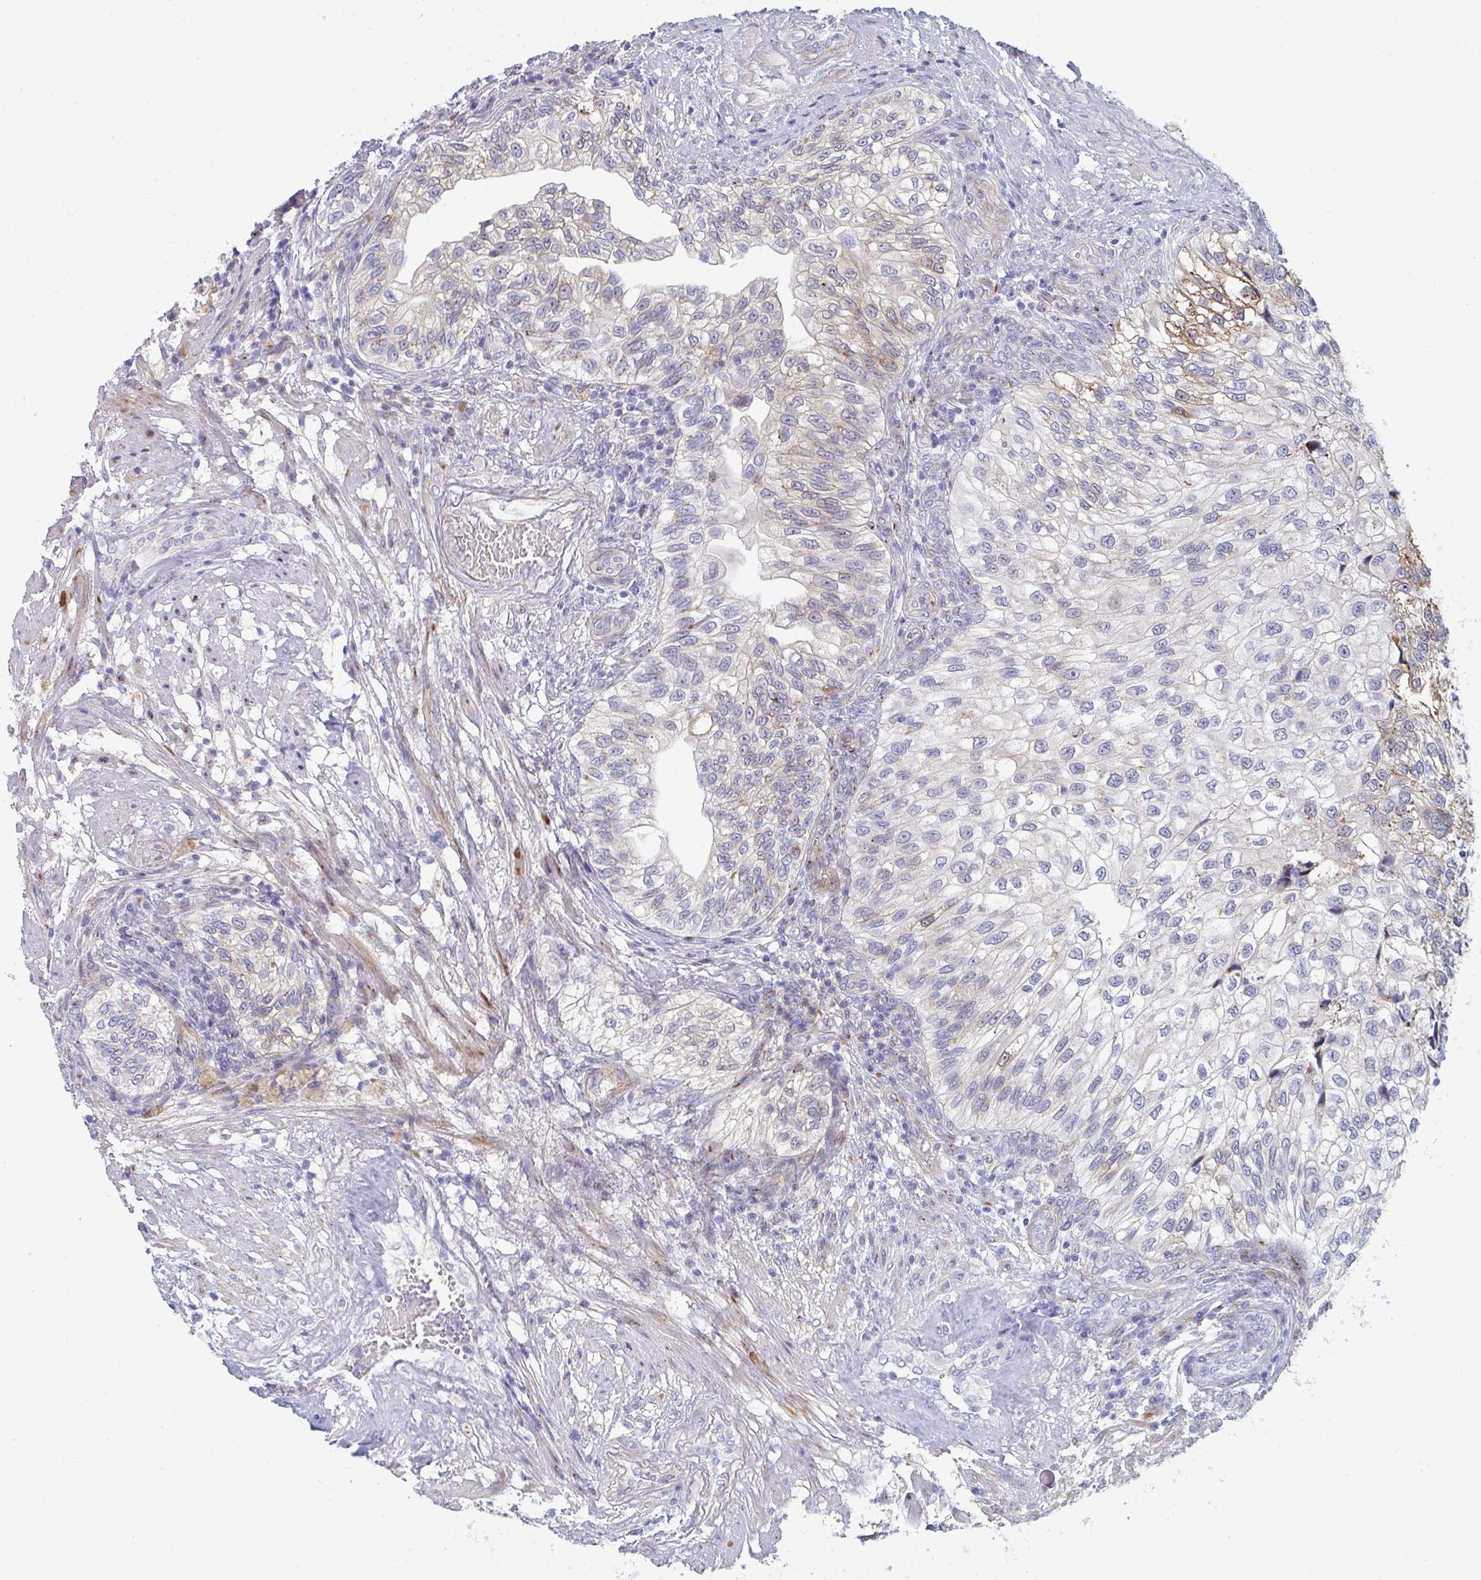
{"staining": {"intensity": "moderate", "quantity": "<25%", "location": "cytoplasmic/membranous"}, "tissue": "urothelial cancer", "cell_type": "Tumor cells", "image_type": "cancer", "snomed": [{"axis": "morphology", "description": "Urothelial carcinoma, NOS"}, {"axis": "topography", "description": "Urinary bladder"}], "caption": "Protein staining of urothelial cancer tissue shows moderate cytoplasmic/membranous expression in about <25% of tumor cells. (DAB (3,3'-diaminobenzidine) = brown stain, brightfield microscopy at high magnification).", "gene": "PSMG1", "patient": {"sex": "male", "age": 87}}